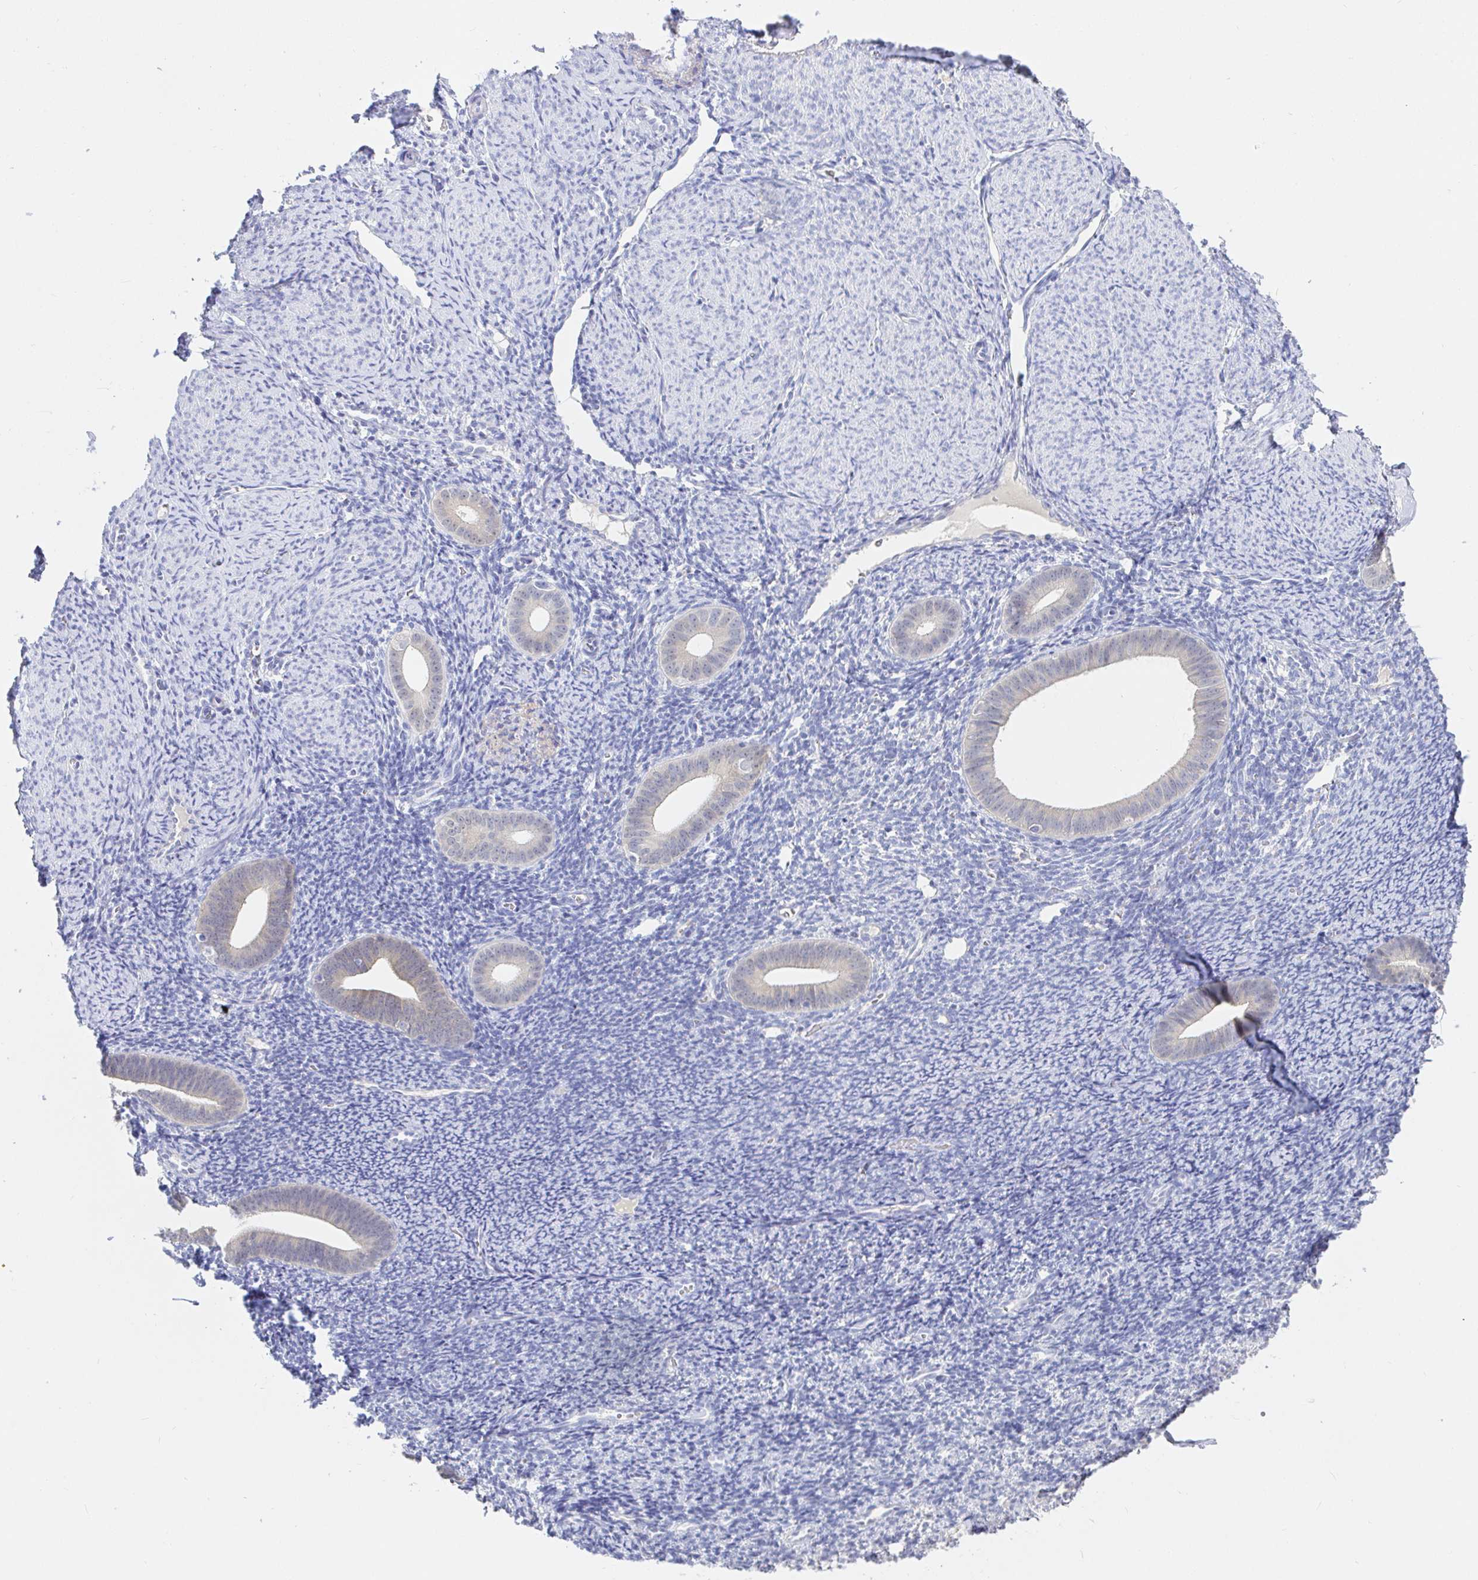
{"staining": {"intensity": "negative", "quantity": "none", "location": "none"}, "tissue": "endometrium", "cell_type": "Cells in endometrial stroma", "image_type": "normal", "snomed": [{"axis": "morphology", "description": "Normal tissue, NOS"}, {"axis": "topography", "description": "Endometrium"}], "caption": "The micrograph displays no significant positivity in cells in endometrial stroma of endometrium. (DAB immunohistochemistry (IHC) with hematoxylin counter stain).", "gene": "PDE6B", "patient": {"sex": "female", "age": 39}}